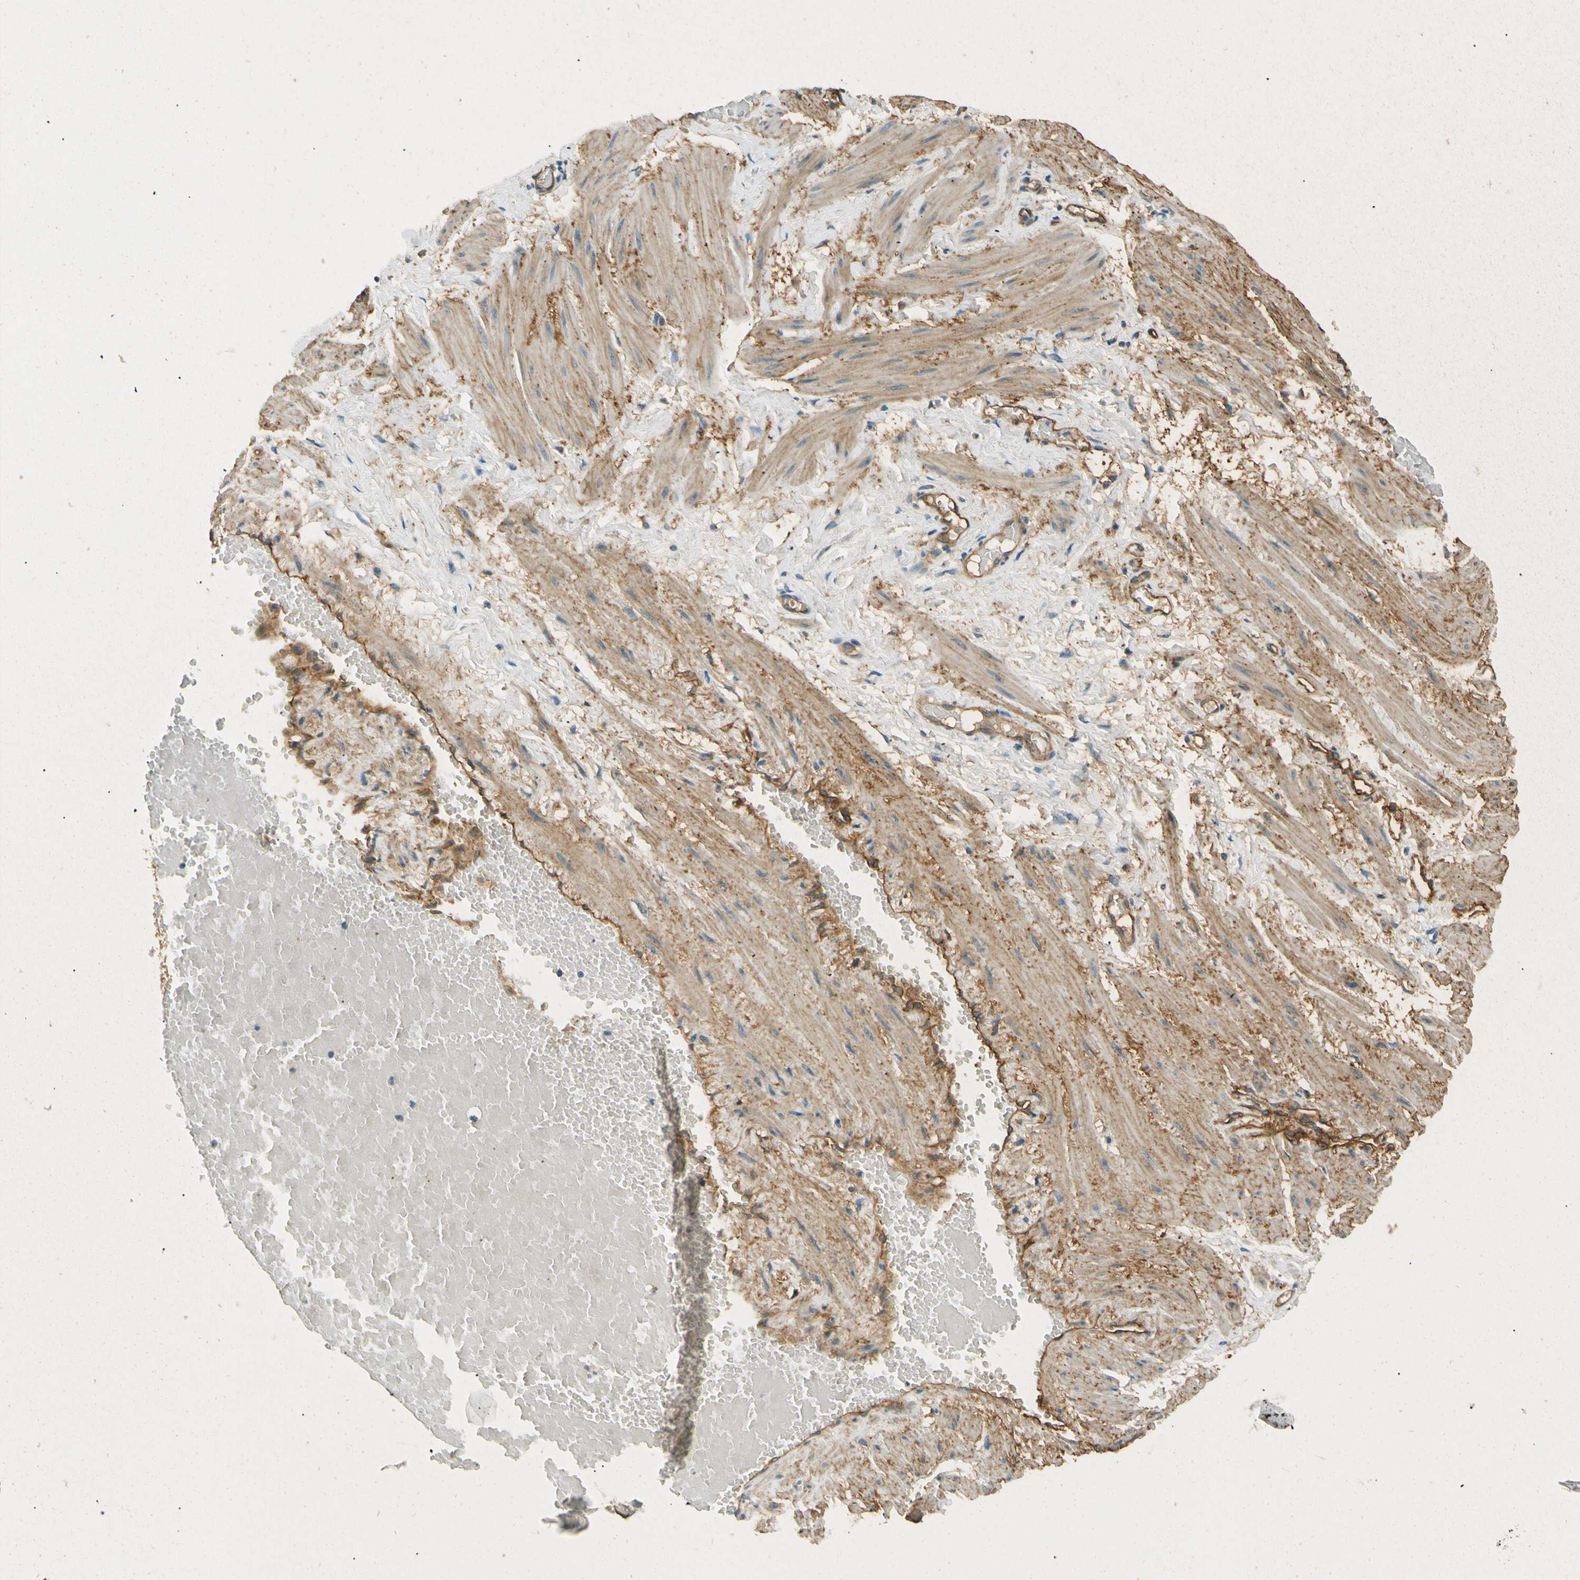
{"staining": {"intensity": "moderate", "quantity": ">75%", "location": "cytoplasmic/membranous"}, "tissue": "adipose tissue", "cell_type": "Adipocytes", "image_type": "normal", "snomed": [{"axis": "morphology", "description": "Normal tissue, NOS"}, {"axis": "topography", "description": "Soft tissue"}, {"axis": "topography", "description": "Vascular tissue"}], "caption": "High-magnification brightfield microscopy of normal adipose tissue stained with DAB (brown) and counterstained with hematoxylin (blue). adipocytes exhibit moderate cytoplasmic/membranous expression is seen in about>75% of cells.", "gene": "ENTPD1", "patient": {"sex": "female", "age": 35}}